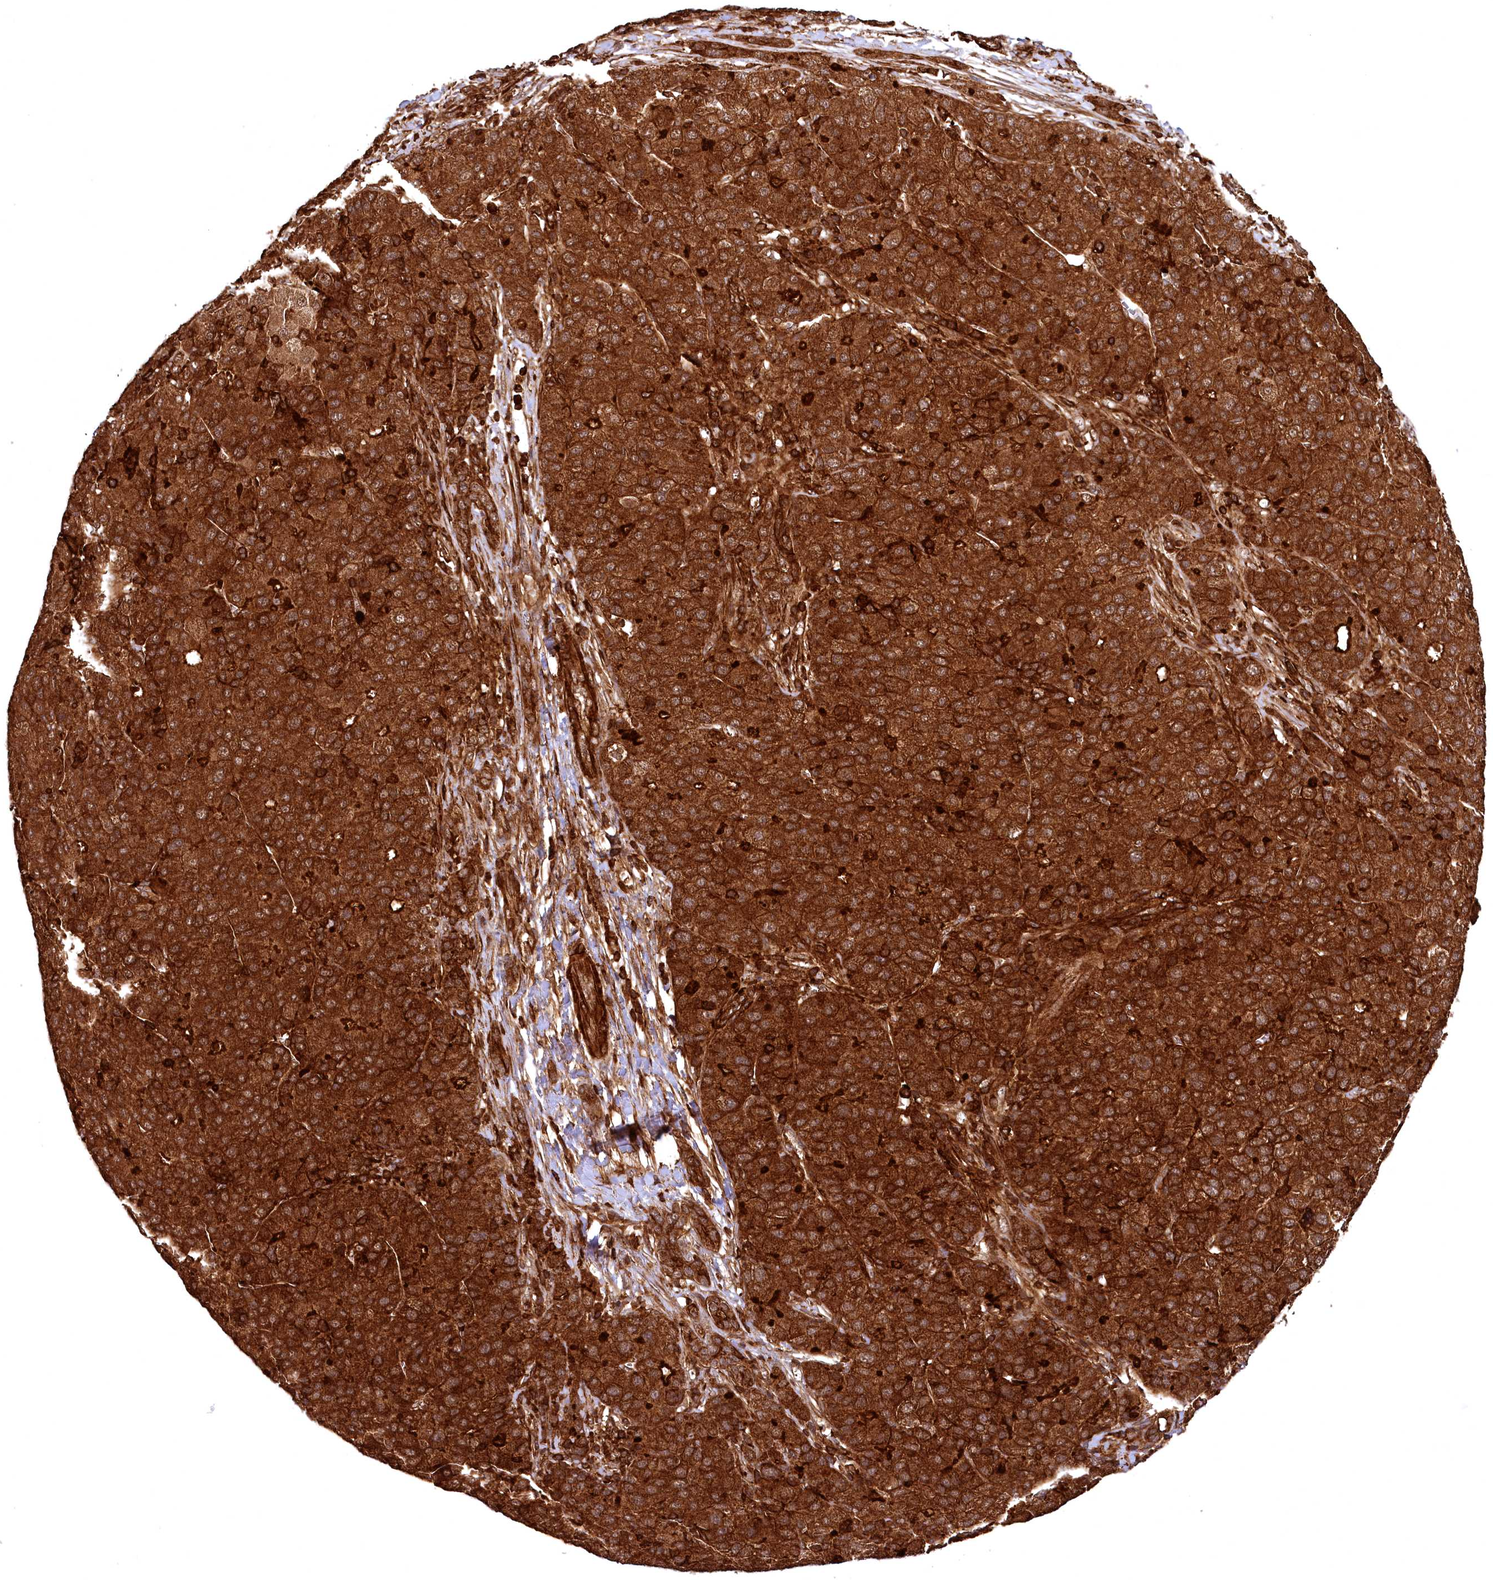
{"staining": {"intensity": "strong", "quantity": "25%-75%", "location": "cytoplasmic/membranous"}, "tissue": "liver cancer", "cell_type": "Tumor cells", "image_type": "cancer", "snomed": [{"axis": "morphology", "description": "Carcinoma, Hepatocellular, NOS"}, {"axis": "topography", "description": "Liver"}], "caption": "Immunohistochemical staining of human liver hepatocellular carcinoma reveals high levels of strong cytoplasmic/membranous expression in approximately 25%-75% of tumor cells.", "gene": "STUB1", "patient": {"sex": "male", "age": 65}}